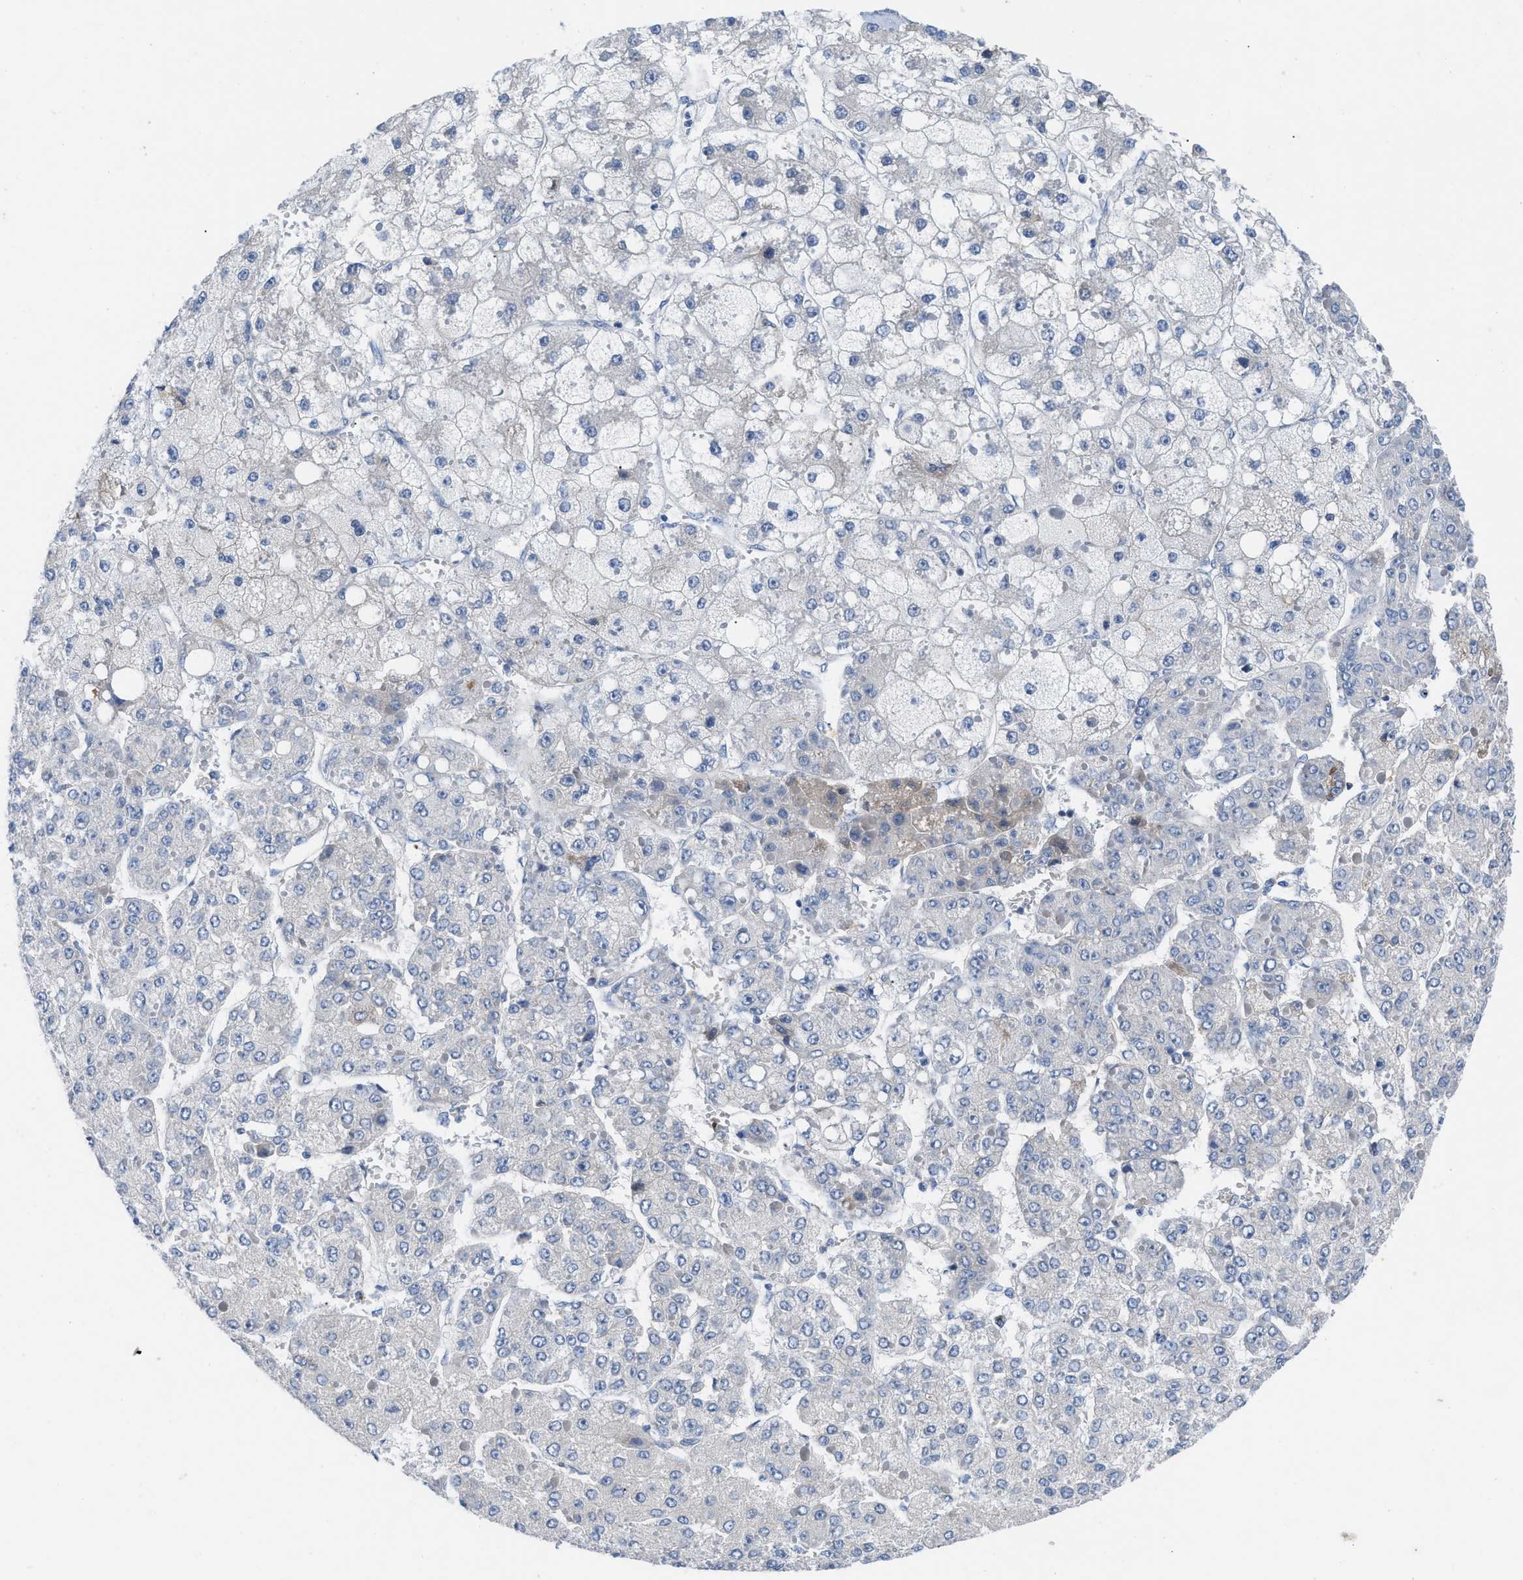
{"staining": {"intensity": "negative", "quantity": "none", "location": "none"}, "tissue": "liver cancer", "cell_type": "Tumor cells", "image_type": "cancer", "snomed": [{"axis": "morphology", "description": "Carcinoma, Hepatocellular, NOS"}, {"axis": "topography", "description": "Liver"}], "caption": "Human hepatocellular carcinoma (liver) stained for a protein using immunohistochemistry (IHC) displays no expression in tumor cells.", "gene": "HPX", "patient": {"sex": "female", "age": 73}}